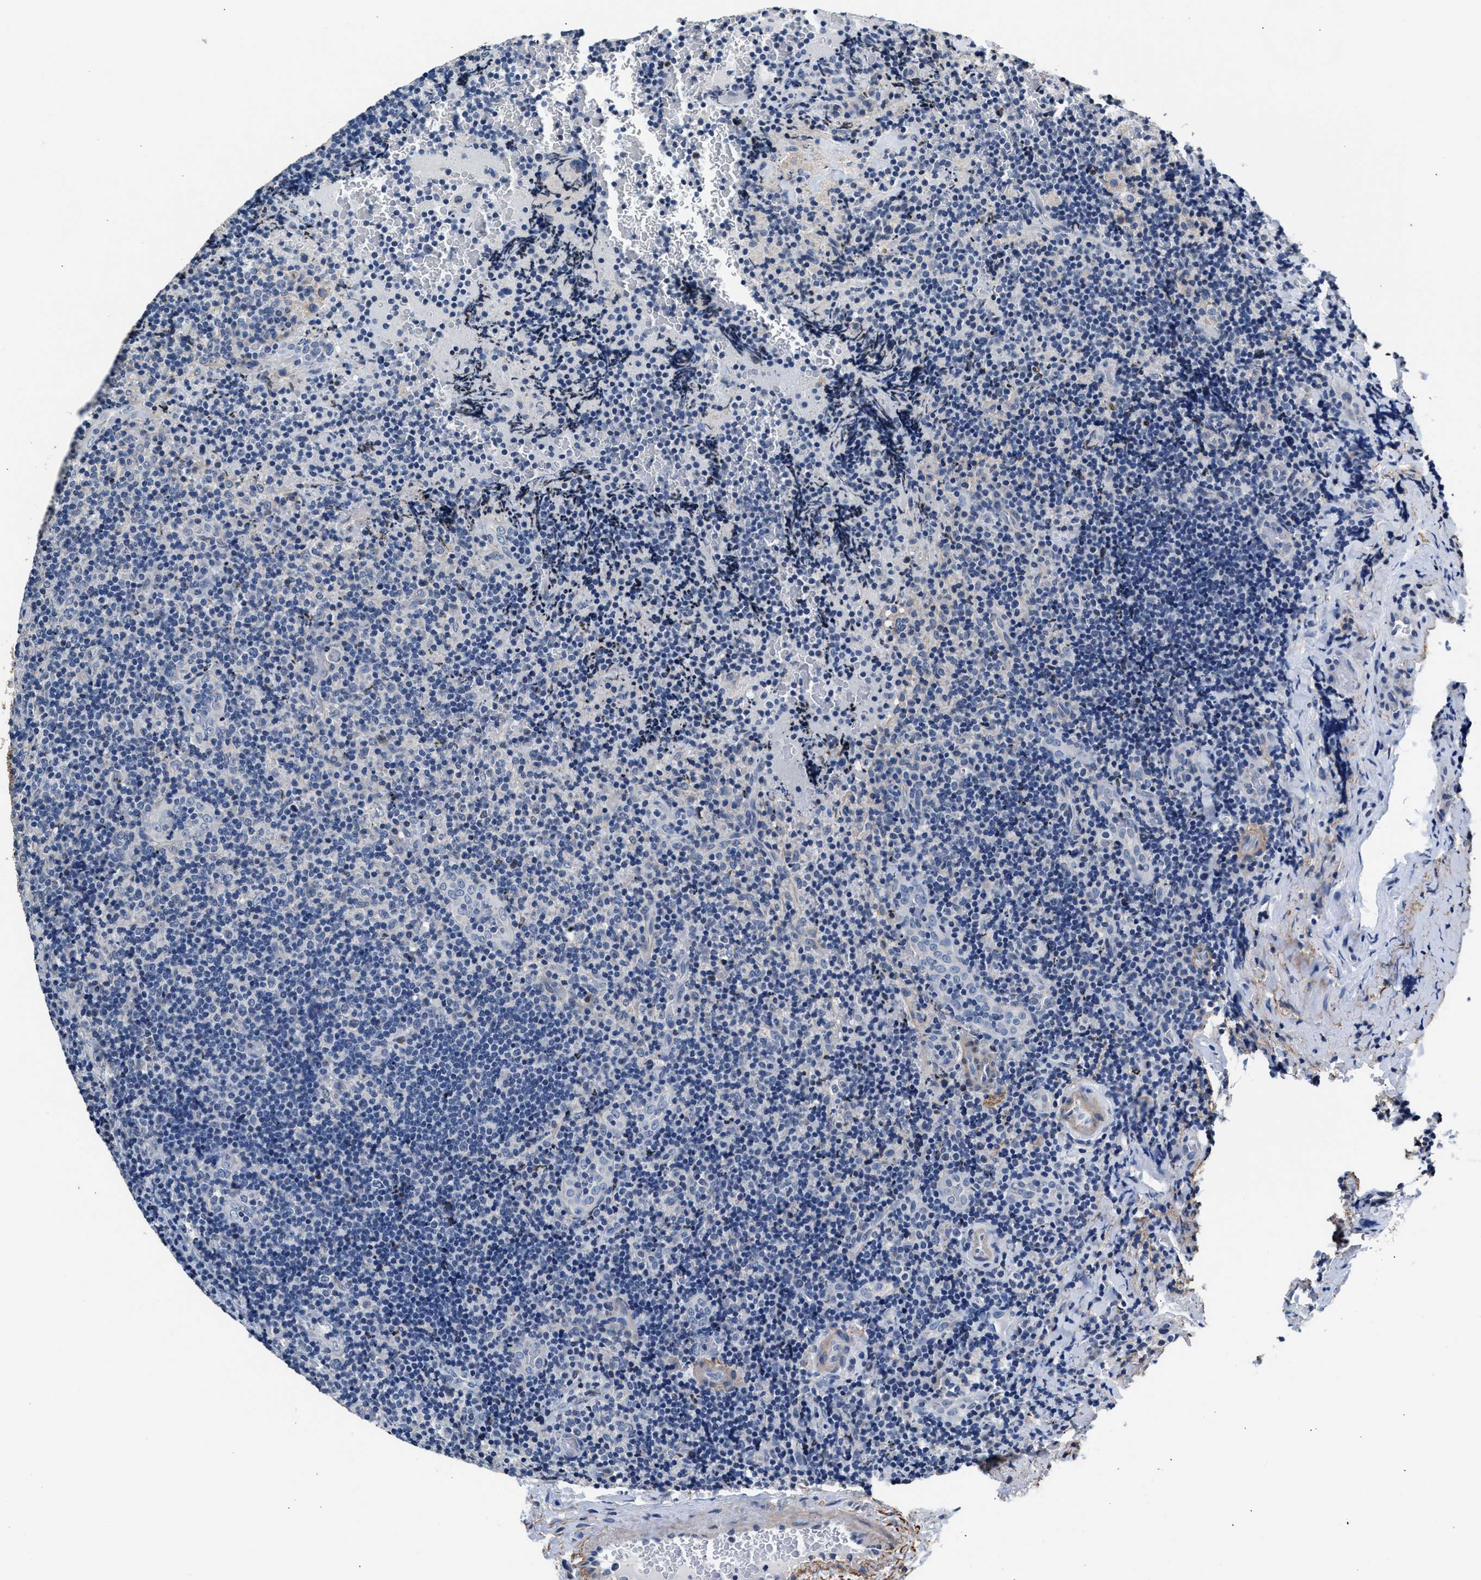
{"staining": {"intensity": "negative", "quantity": "none", "location": "none"}, "tissue": "lymphoma", "cell_type": "Tumor cells", "image_type": "cancer", "snomed": [{"axis": "morphology", "description": "Malignant lymphoma, non-Hodgkin's type, High grade"}, {"axis": "topography", "description": "Tonsil"}], "caption": "Tumor cells are negative for protein expression in human lymphoma. (DAB immunohistochemistry (IHC) visualized using brightfield microscopy, high magnification).", "gene": "MYH3", "patient": {"sex": "female", "age": 36}}